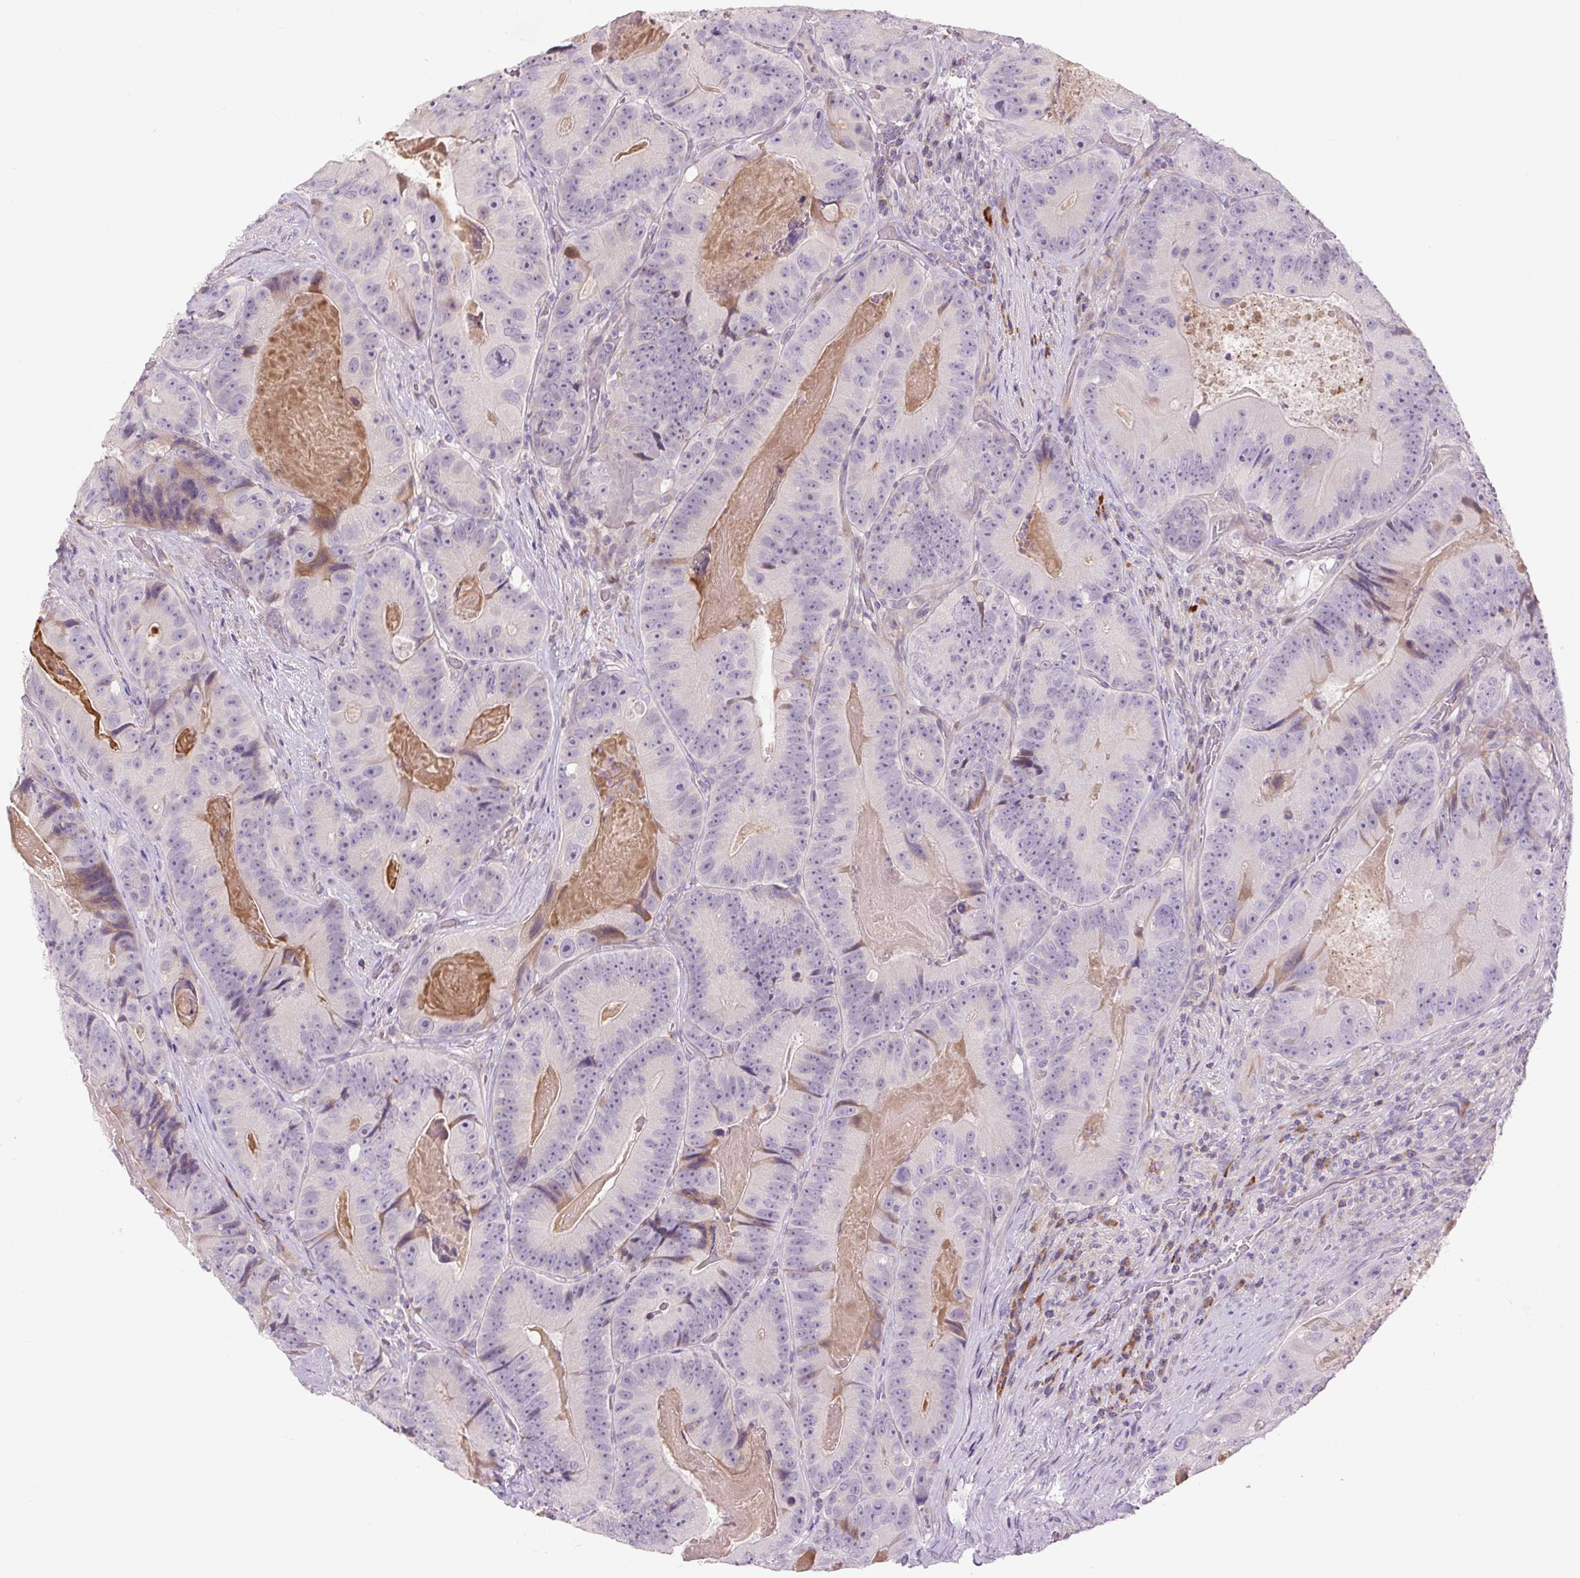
{"staining": {"intensity": "weak", "quantity": "<25%", "location": "cytoplasmic/membranous"}, "tissue": "colorectal cancer", "cell_type": "Tumor cells", "image_type": "cancer", "snomed": [{"axis": "morphology", "description": "Adenocarcinoma, NOS"}, {"axis": "topography", "description": "Colon"}], "caption": "IHC micrograph of colorectal cancer stained for a protein (brown), which shows no expression in tumor cells.", "gene": "TMEM100", "patient": {"sex": "female", "age": 86}}